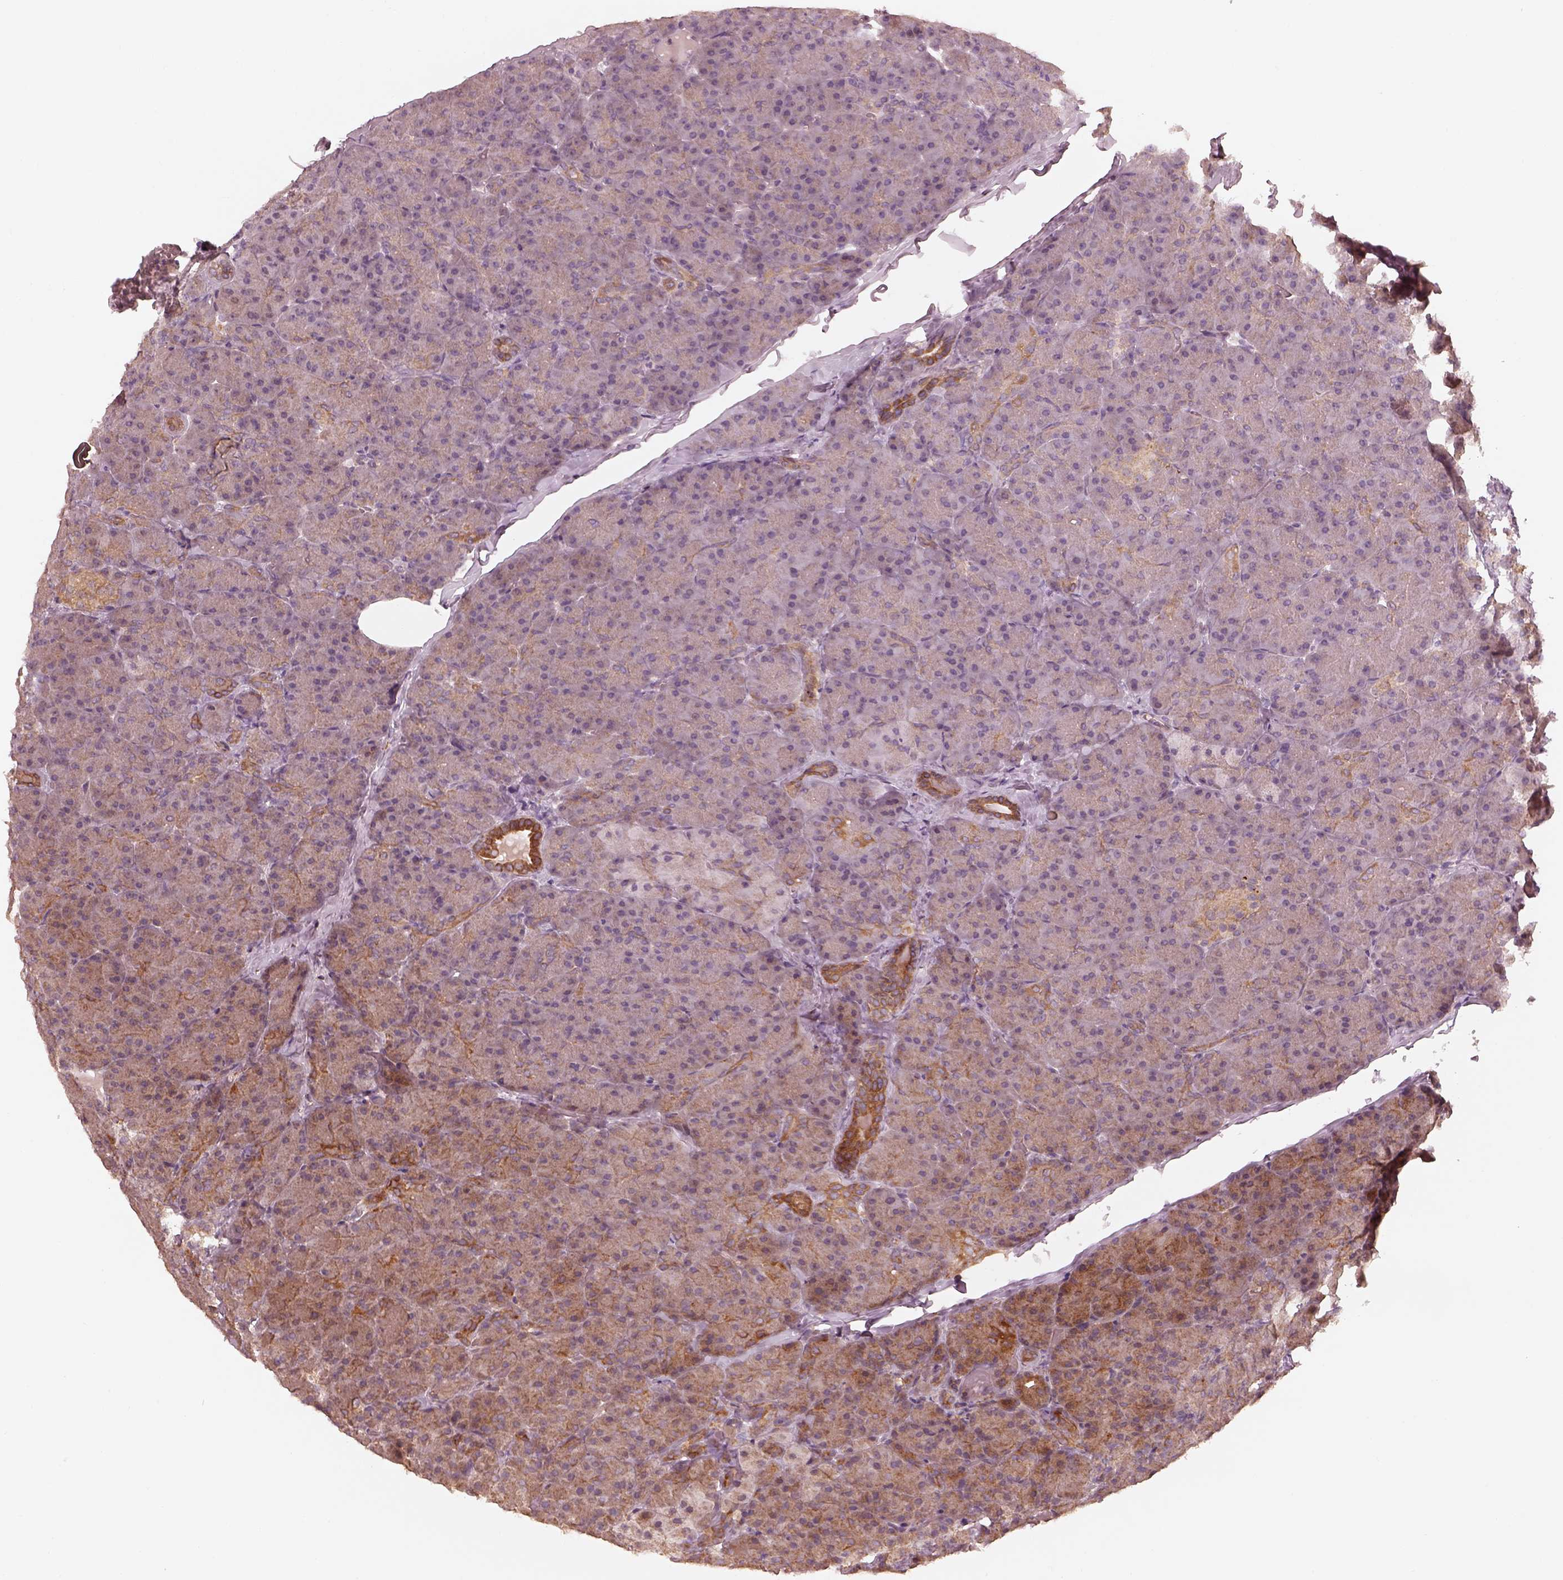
{"staining": {"intensity": "moderate", "quantity": "<25%", "location": "cytoplasmic/membranous"}, "tissue": "pancreas", "cell_type": "Exocrine glandular cells", "image_type": "normal", "snomed": [{"axis": "morphology", "description": "Normal tissue, NOS"}, {"axis": "topography", "description": "Pancreas"}], "caption": "Unremarkable pancreas exhibits moderate cytoplasmic/membranous staining in about <25% of exocrine glandular cells, visualized by immunohistochemistry.", "gene": "SLC25A46", "patient": {"sex": "male", "age": 57}}